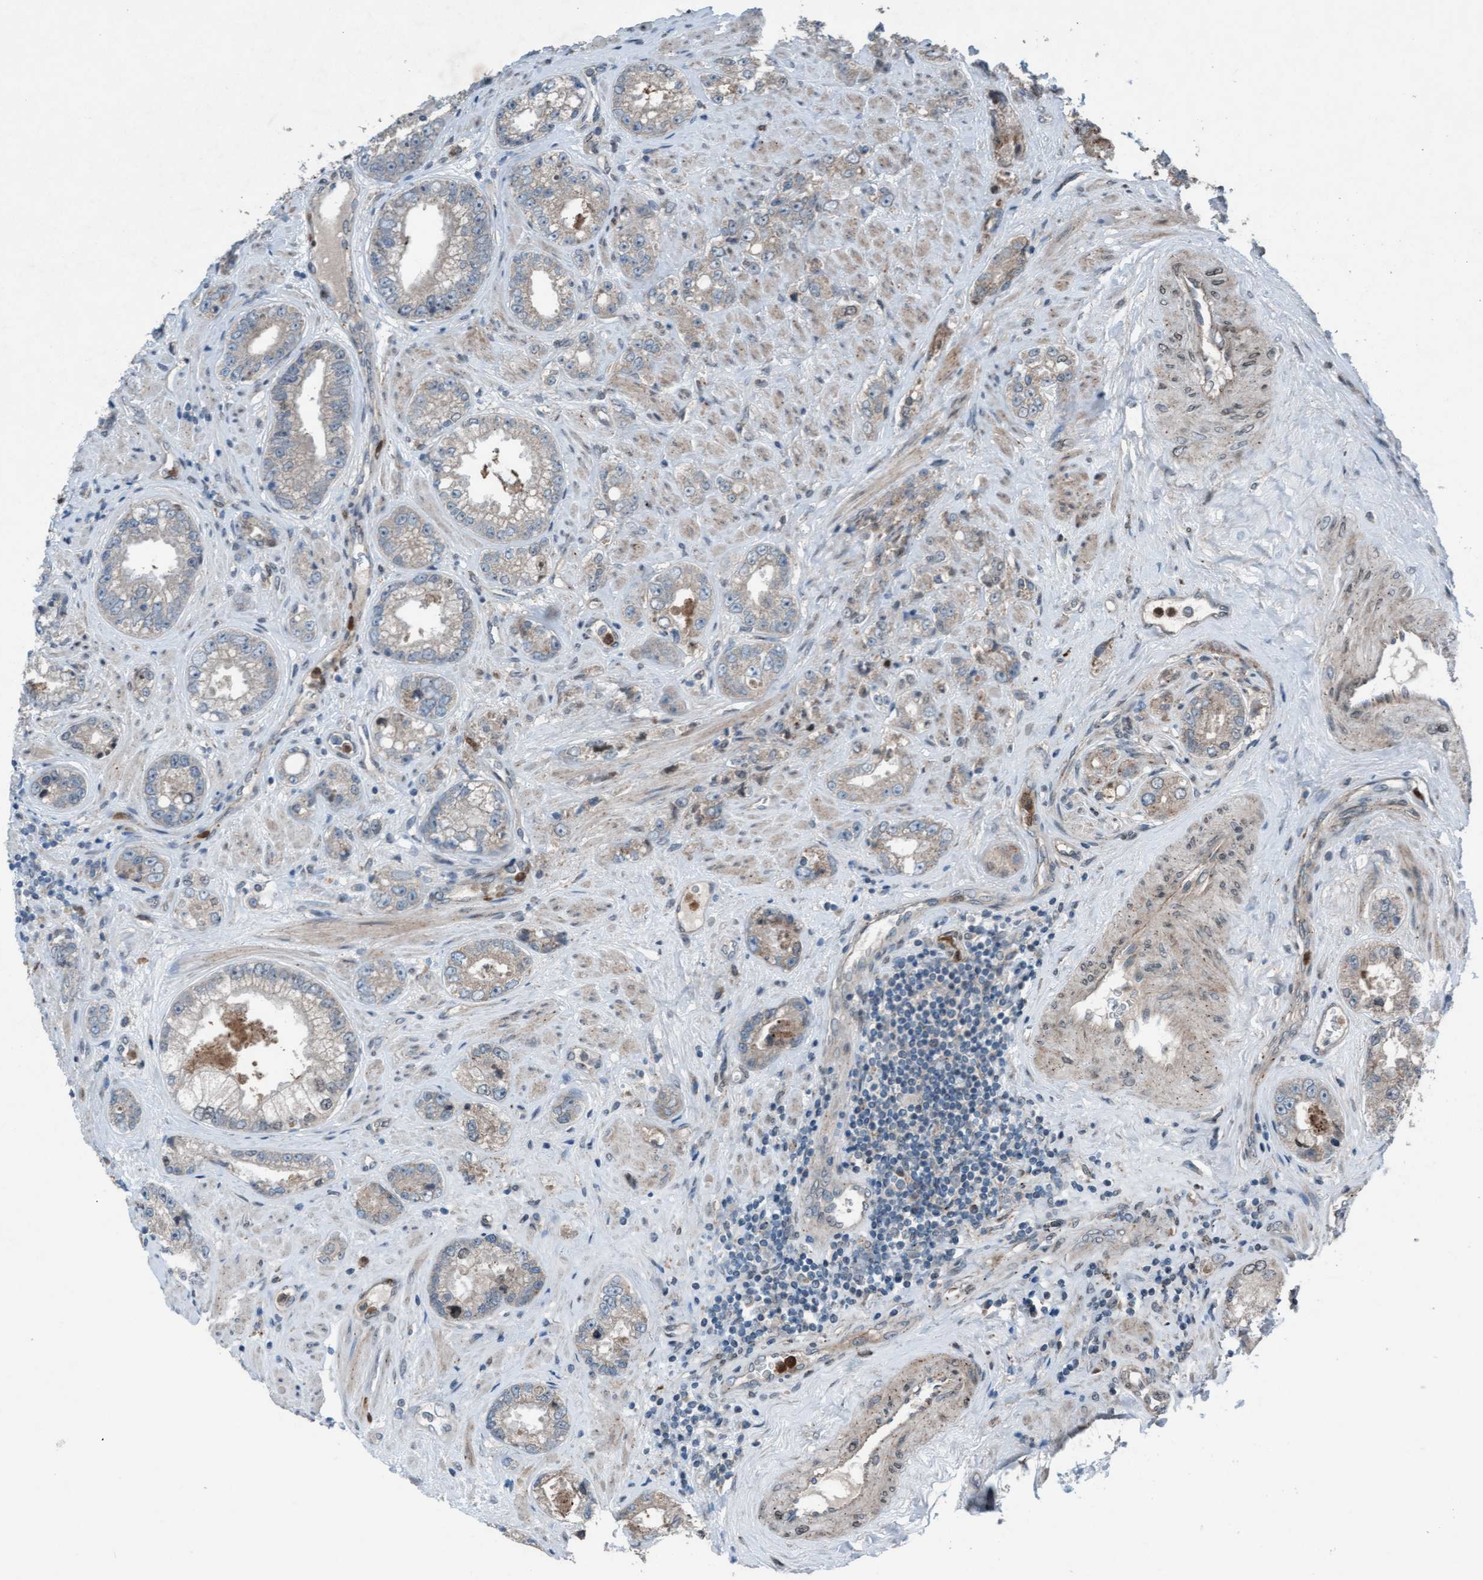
{"staining": {"intensity": "weak", "quantity": "<25%", "location": "cytoplasmic/membranous,nuclear"}, "tissue": "prostate cancer", "cell_type": "Tumor cells", "image_type": "cancer", "snomed": [{"axis": "morphology", "description": "Adenocarcinoma, High grade"}, {"axis": "topography", "description": "Prostate"}], "caption": "High magnification brightfield microscopy of prostate cancer stained with DAB (3,3'-diaminobenzidine) (brown) and counterstained with hematoxylin (blue): tumor cells show no significant staining.", "gene": "PLXNB2", "patient": {"sex": "male", "age": 61}}